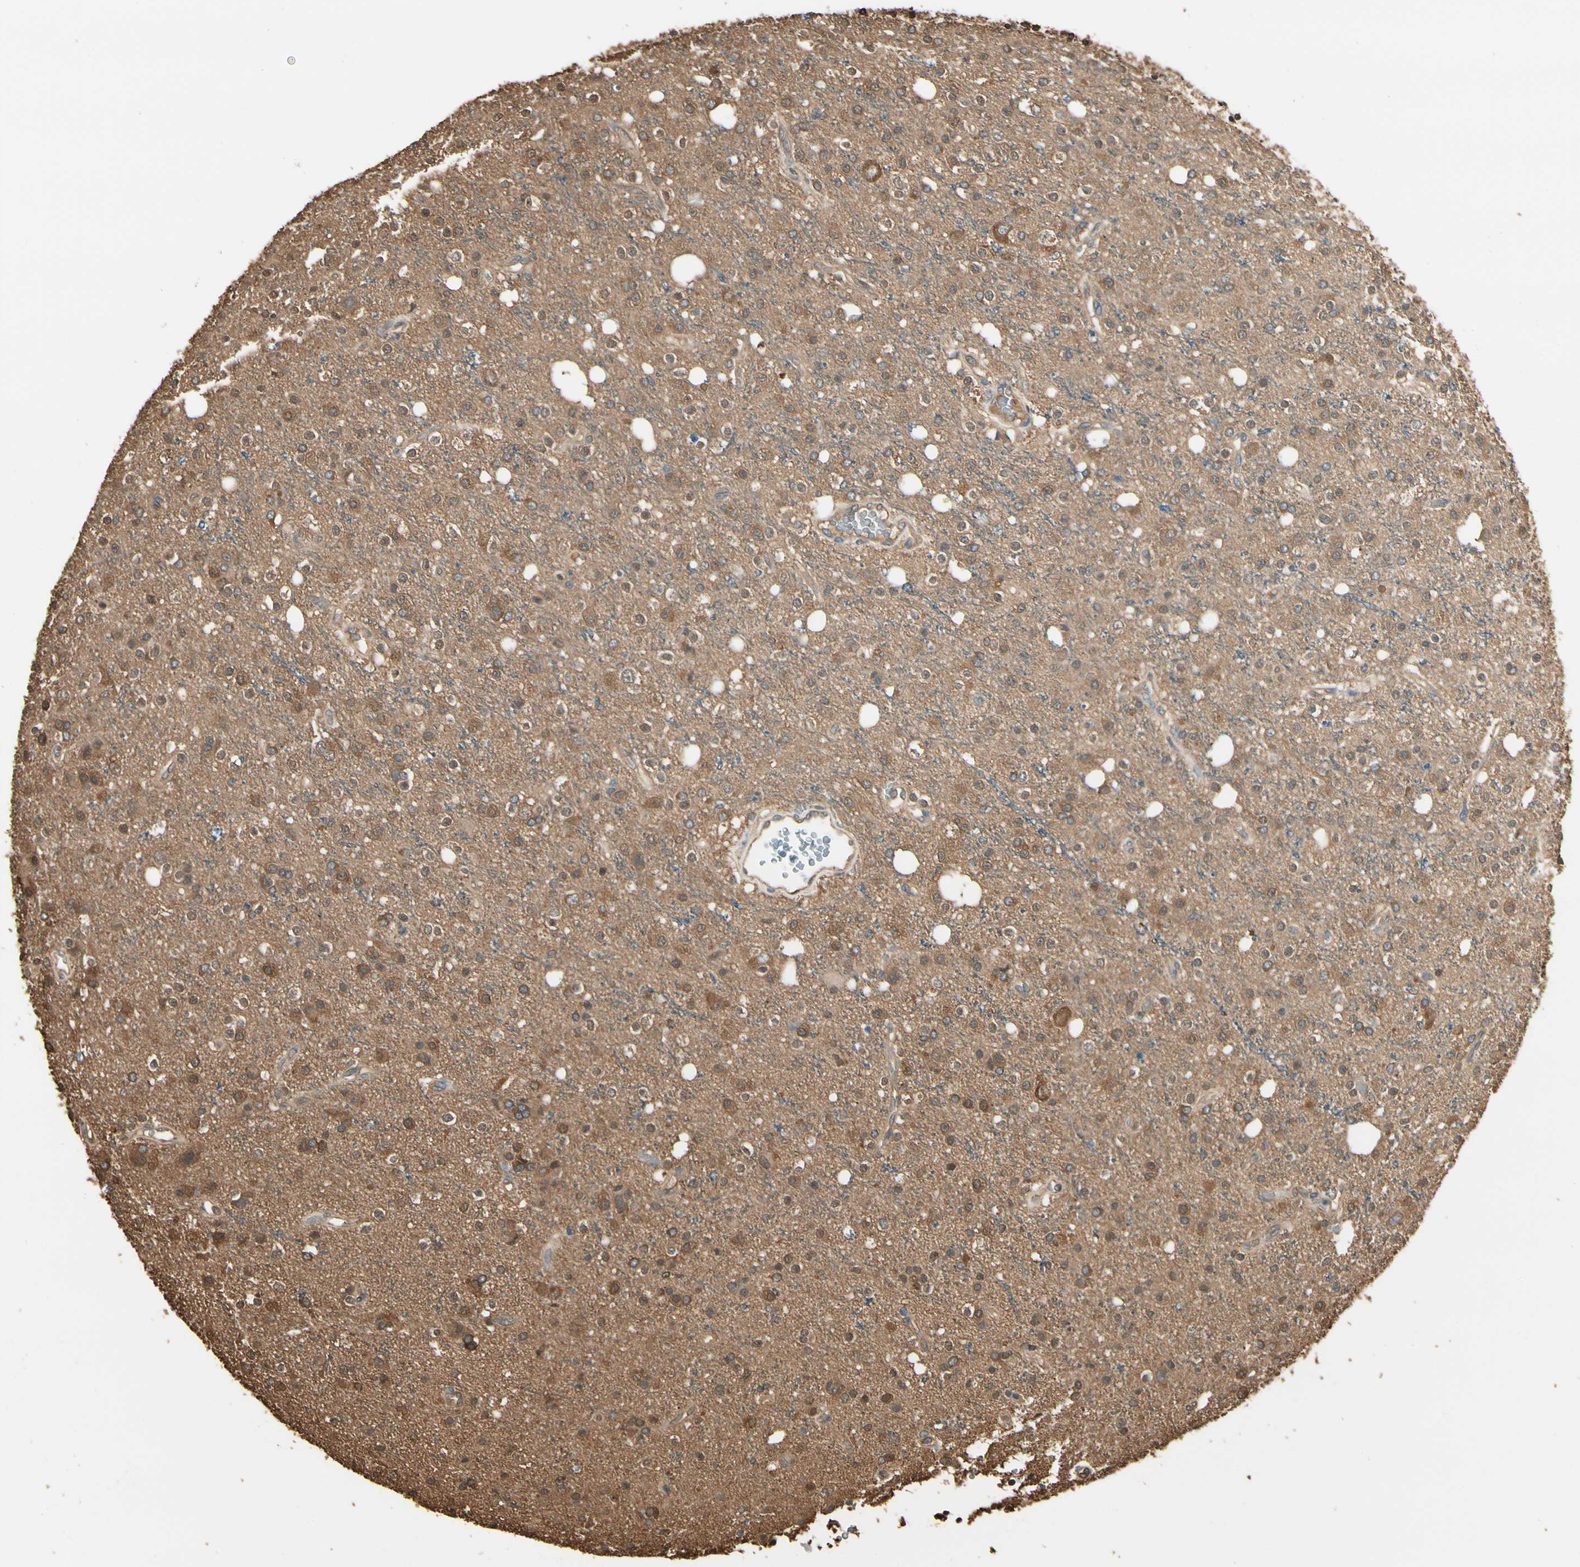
{"staining": {"intensity": "moderate", "quantity": "25%-75%", "location": "cytoplasmic/membranous"}, "tissue": "glioma", "cell_type": "Tumor cells", "image_type": "cancer", "snomed": [{"axis": "morphology", "description": "Glioma, malignant, High grade"}, {"axis": "topography", "description": "Brain"}], "caption": "Immunohistochemistry (IHC) staining of glioma, which reveals medium levels of moderate cytoplasmic/membranous expression in about 25%-75% of tumor cells indicating moderate cytoplasmic/membranous protein staining. The staining was performed using DAB (brown) for protein detection and nuclei were counterstained in hematoxylin (blue).", "gene": "YWHAE", "patient": {"sex": "male", "age": 47}}